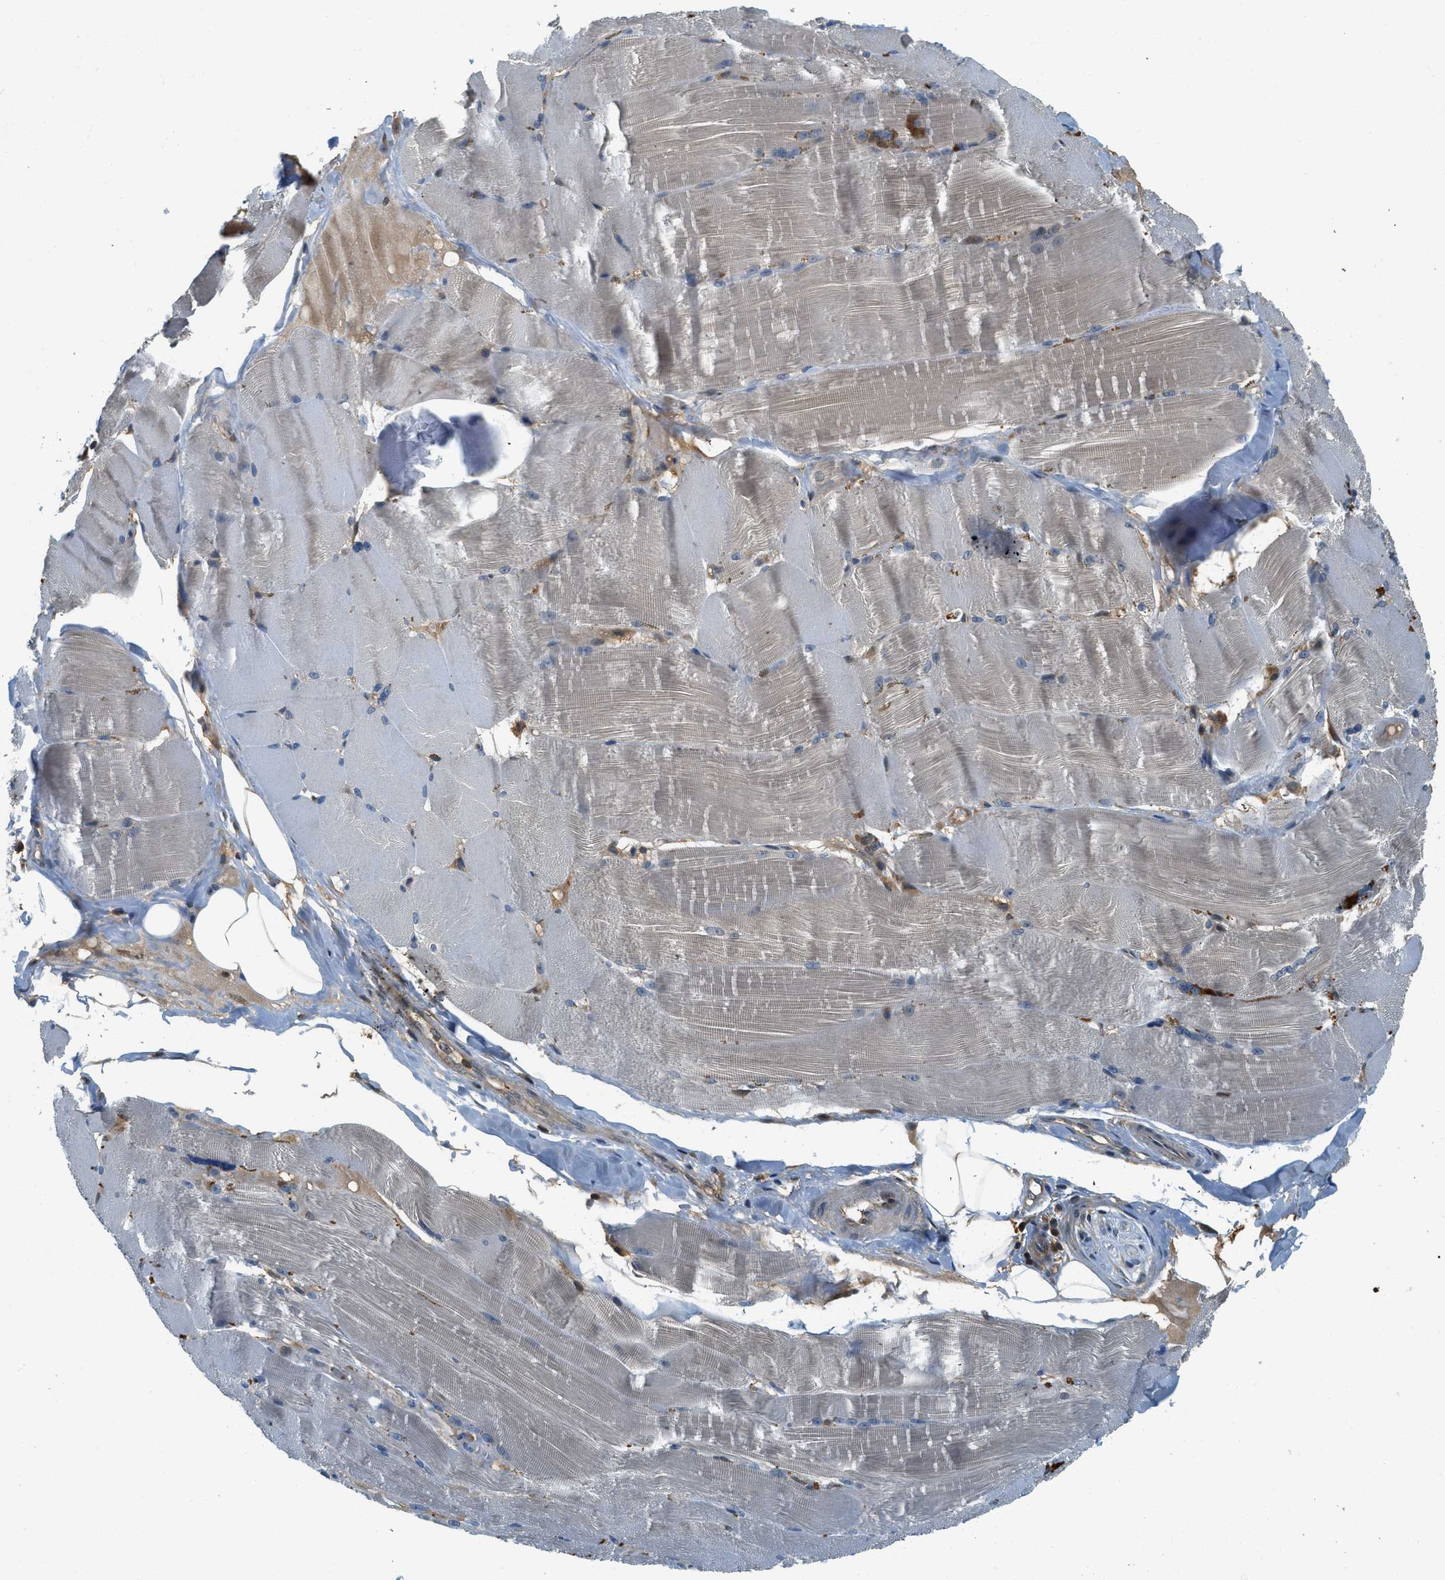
{"staining": {"intensity": "weak", "quantity": "<25%", "location": "cytoplasmic/membranous"}, "tissue": "skeletal muscle", "cell_type": "Myocytes", "image_type": "normal", "snomed": [{"axis": "morphology", "description": "Normal tissue, NOS"}, {"axis": "topography", "description": "Skin"}, {"axis": "topography", "description": "Skeletal muscle"}], "caption": "Image shows no protein positivity in myocytes of normal skeletal muscle. (Brightfield microscopy of DAB immunohistochemistry (IHC) at high magnification).", "gene": "GMPPB", "patient": {"sex": "male", "age": 83}}